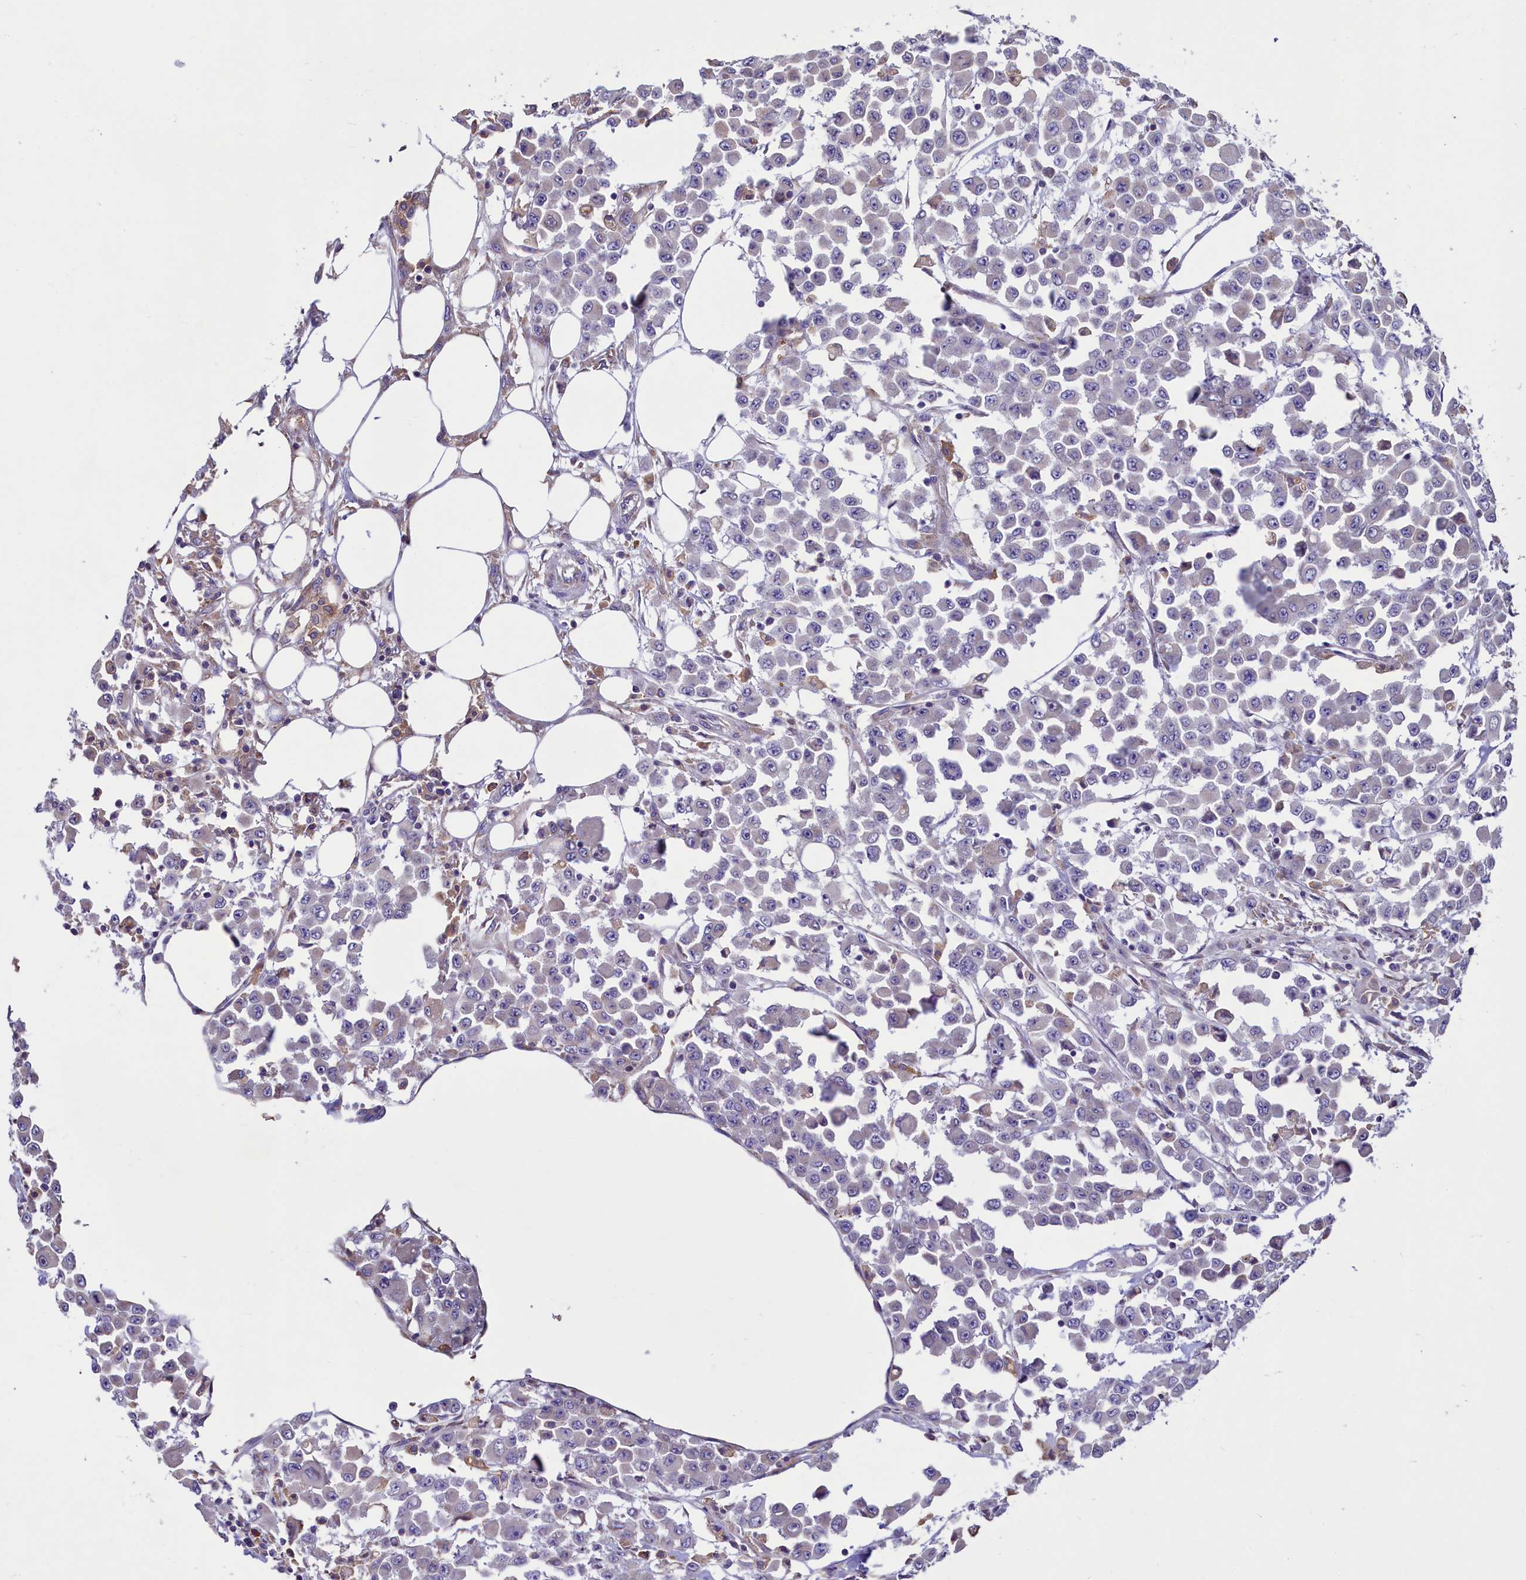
{"staining": {"intensity": "negative", "quantity": "none", "location": "none"}, "tissue": "colorectal cancer", "cell_type": "Tumor cells", "image_type": "cancer", "snomed": [{"axis": "morphology", "description": "Adenocarcinoma, NOS"}, {"axis": "topography", "description": "Colon"}], "caption": "High magnification brightfield microscopy of colorectal cancer stained with DAB (brown) and counterstained with hematoxylin (blue): tumor cells show no significant positivity. Nuclei are stained in blue.", "gene": "HPS6", "patient": {"sex": "male", "age": 51}}